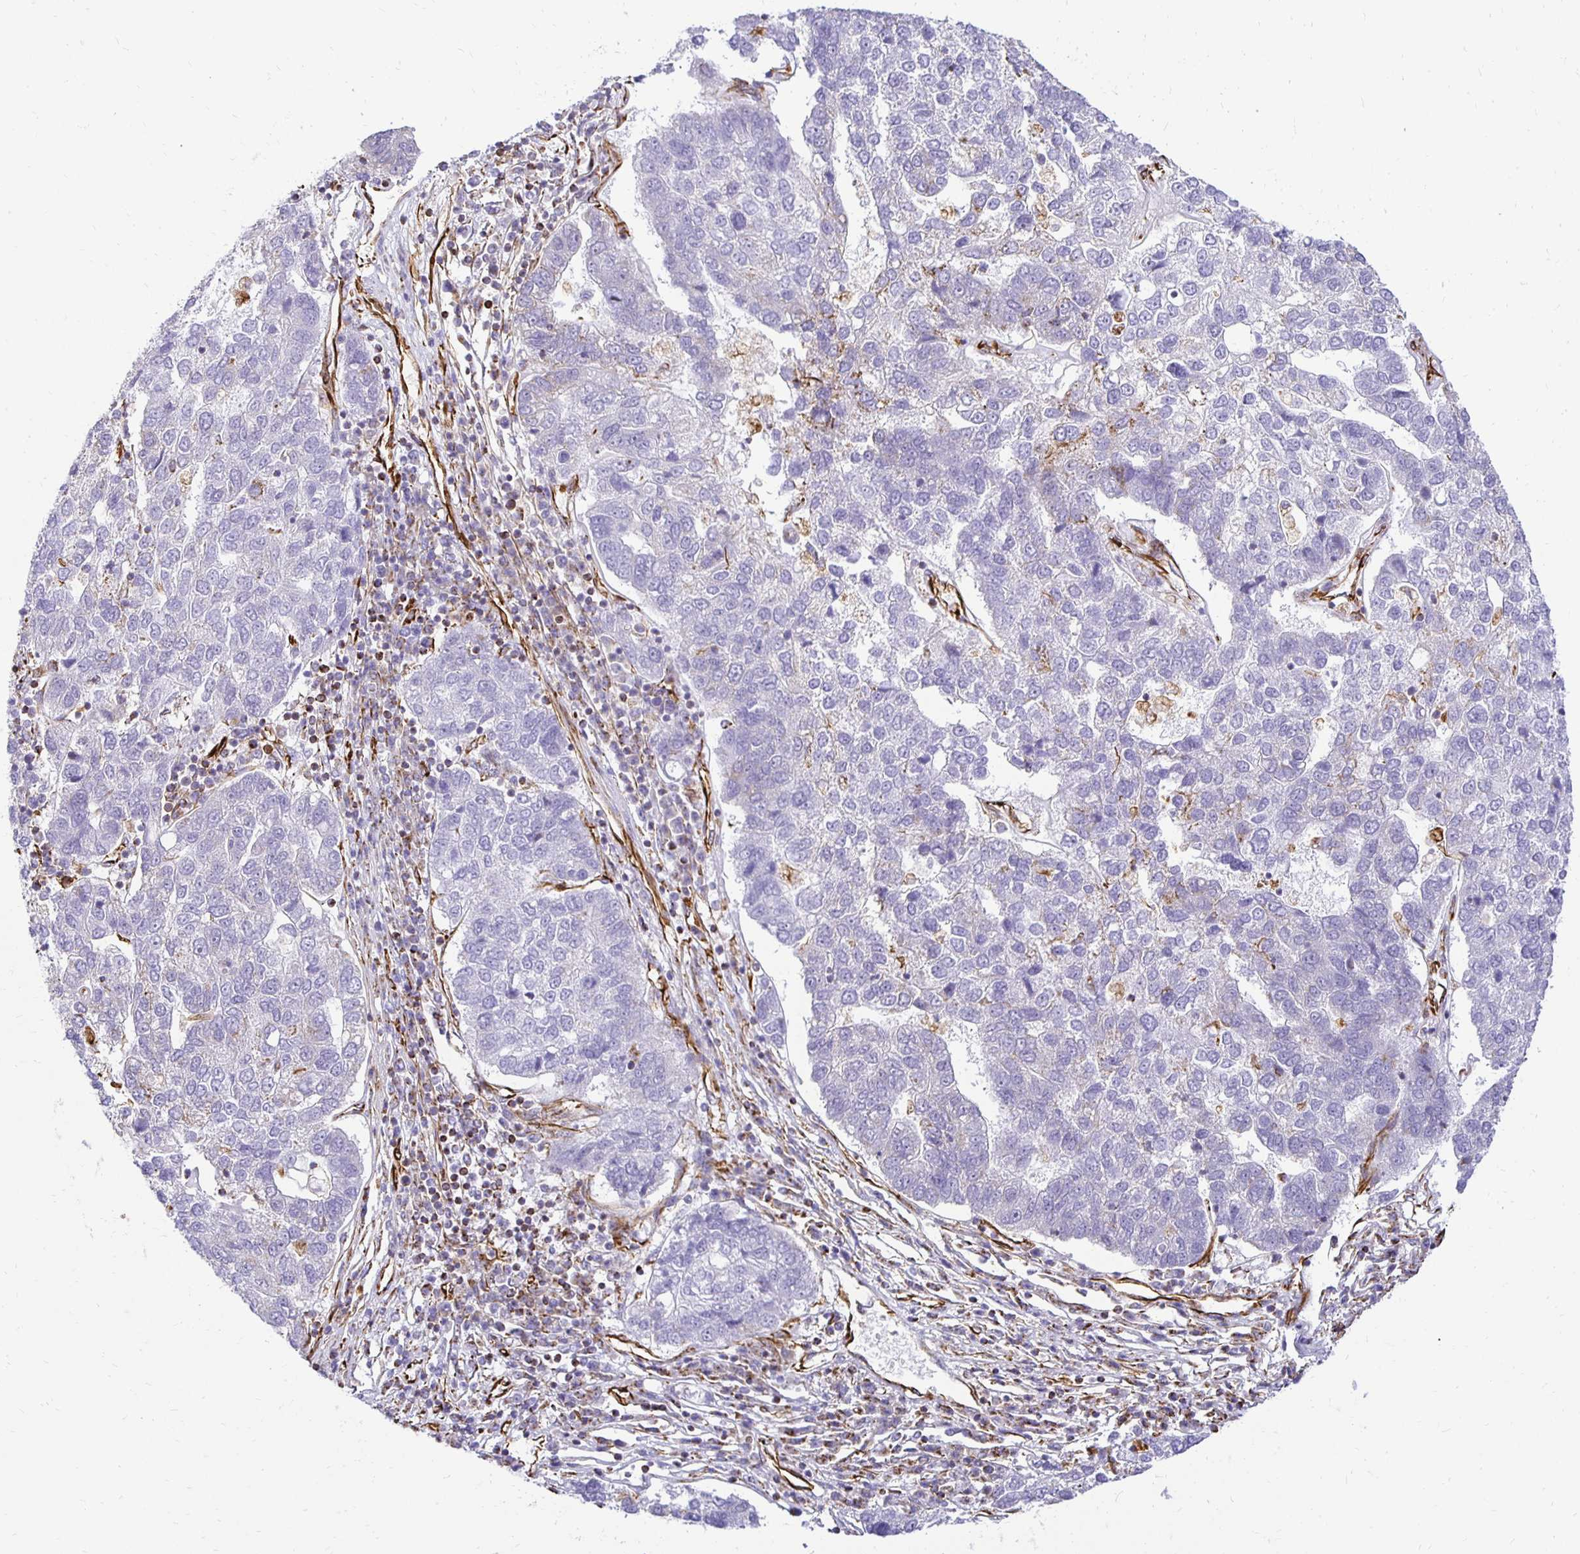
{"staining": {"intensity": "negative", "quantity": "none", "location": "none"}, "tissue": "pancreatic cancer", "cell_type": "Tumor cells", "image_type": "cancer", "snomed": [{"axis": "morphology", "description": "Adenocarcinoma, NOS"}, {"axis": "topography", "description": "Pancreas"}], "caption": "The immunohistochemistry (IHC) image has no significant staining in tumor cells of pancreatic cancer (adenocarcinoma) tissue. Nuclei are stained in blue.", "gene": "PLAAT2", "patient": {"sex": "female", "age": 61}}